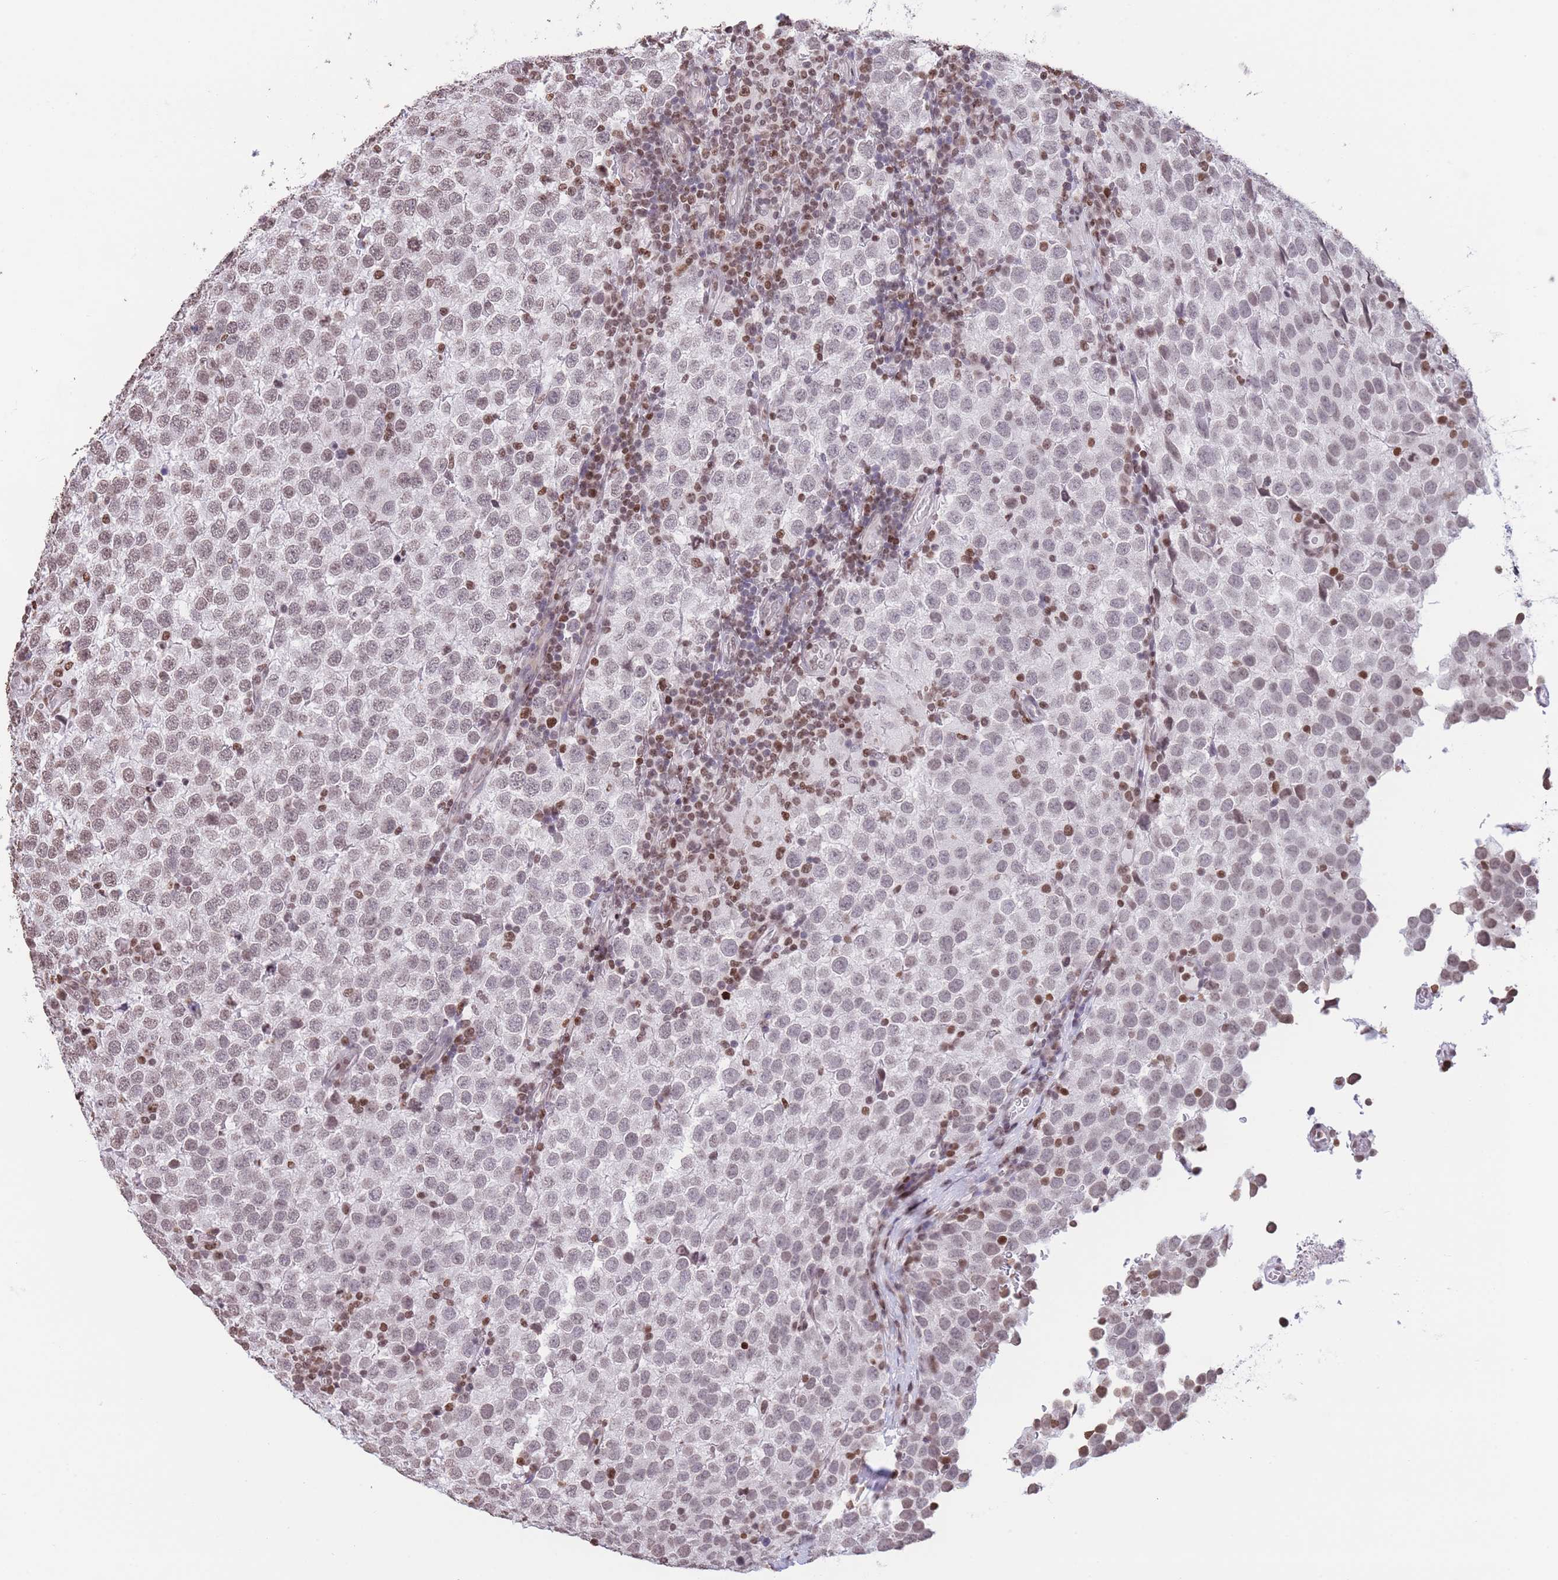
{"staining": {"intensity": "weak", "quantity": ">75%", "location": "nuclear"}, "tissue": "testis cancer", "cell_type": "Tumor cells", "image_type": "cancer", "snomed": [{"axis": "morphology", "description": "Seminoma, NOS"}, {"axis": "topography", "description": "Testis"}], "caption": "Weak nuclear protein staining is identified in about >75% of tumor cells in seminoma (testis).", "gene": "H2BC11", "patient": {"sex": "male", "age": 34}}